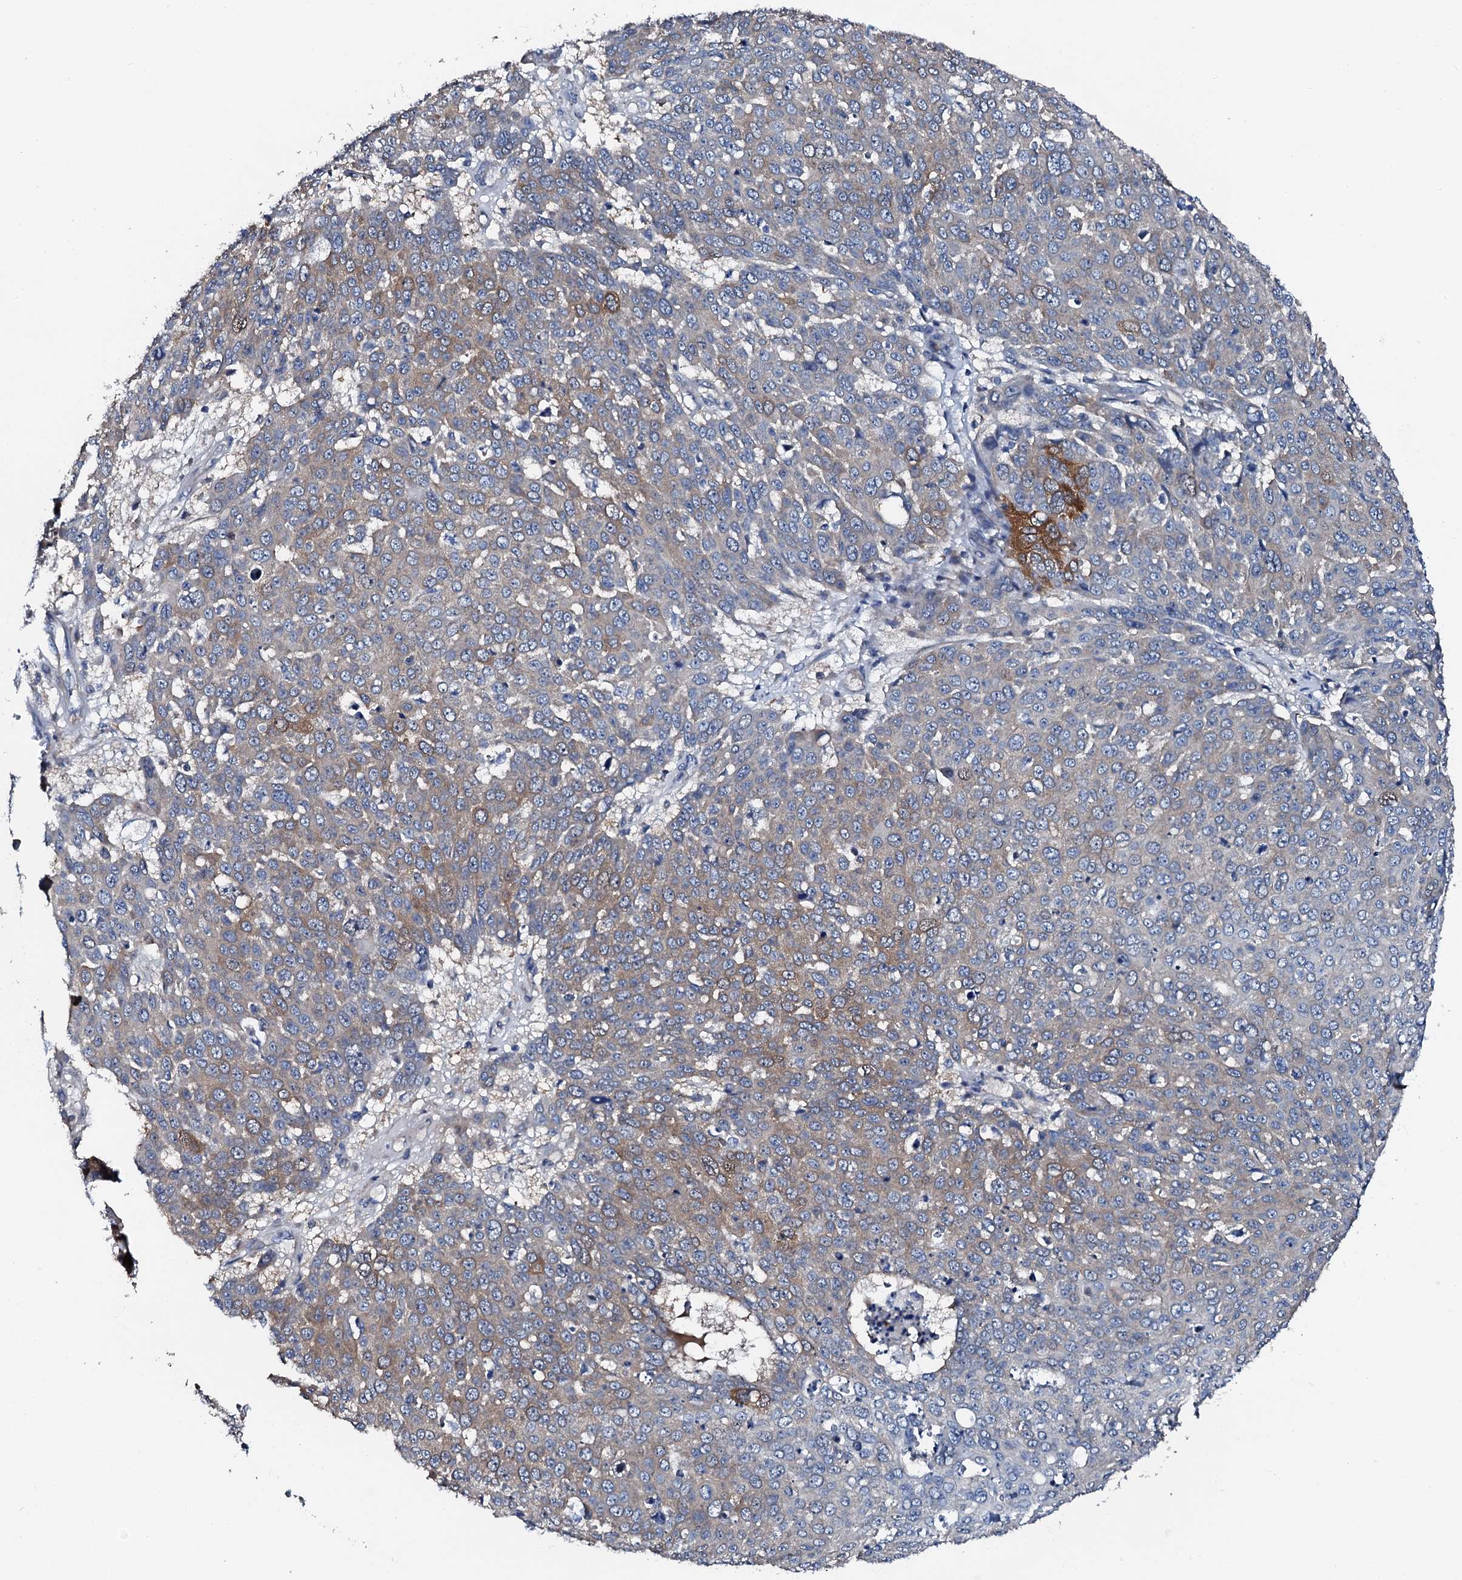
{"staining": {"intensity": "moderate", "quantity": "25%-75%", "location": "cytoplasmic/membranous"}, "tissue": "skin cancer", "cell_type": "Tumor cells", "image_type": "cancer", "snomed": [{"axis": "morphology", "description": "Squamous cell carcinoma, NOS"}, {"axis": "topography", "description": "Skin"}], "caption": "Skin cancer (squamous cell carcinoma) tissue exhibits moderate cytoplasmic/membranous expression in about 25%-75% of tumor cells, visualized by immunohistochemistry.", "gene": "GFOD2", "patient": {"sex": "male", "age": 71}}